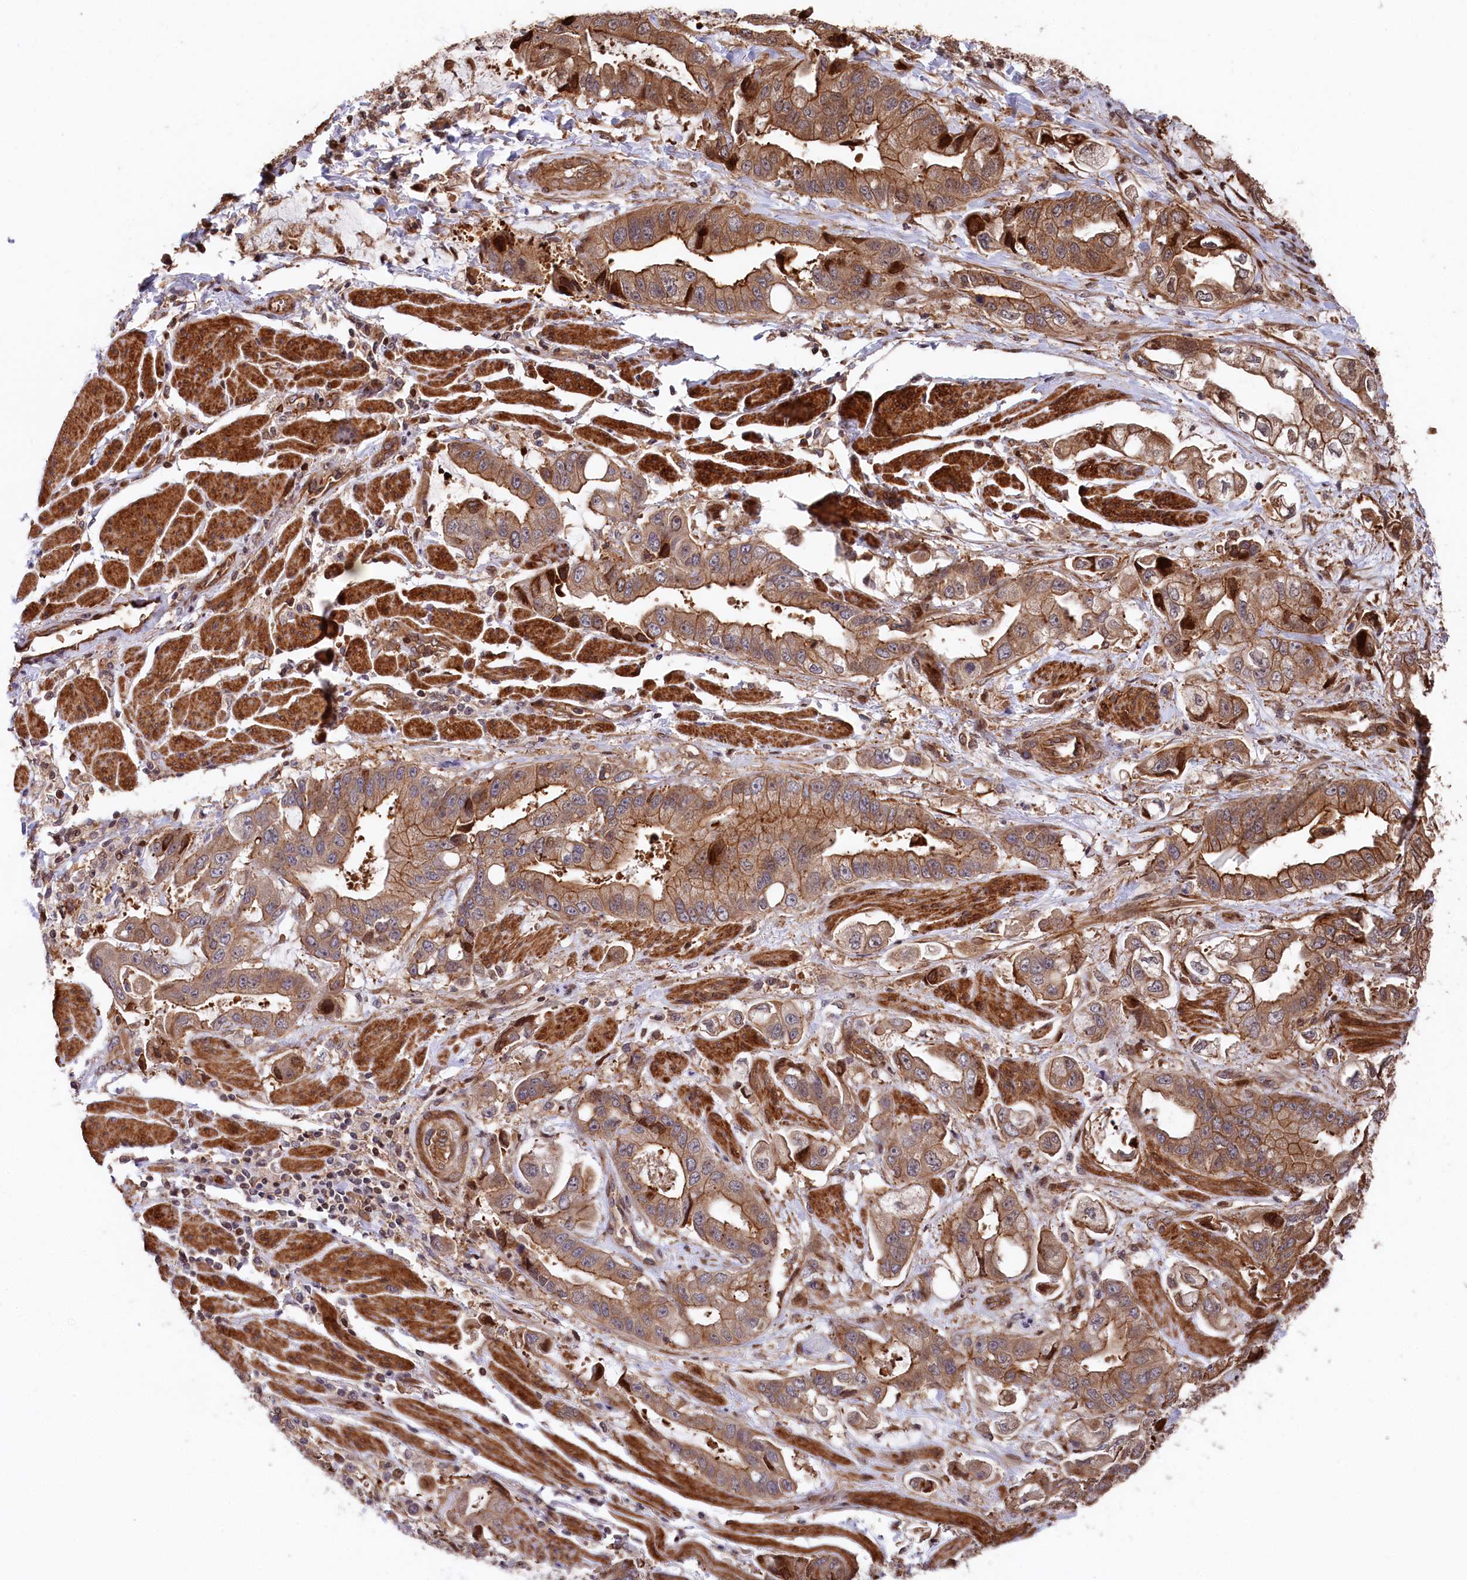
{"staining": {"intensity": "moderate", "quantity": ">75%", "location": "cytoplasmic/membranous"}, "tissue": "stomach cancer", "cell_type": "Tumor cells", "image_type": "cancer", "snomed": [{"axis": "morphology", "description": "Adenocarcinoma, NOS"}, {"axis": "topography", "description": "Stomach"}], "caption": "A brown stain highlights moderate cytoplasmic/membranous positivity of a protein in stomach cancer tumor cells. The staining was performed using DAB, with brown indicating positive protein expression. Nuclei are stained blue with hematoxylin.", "gene": "TNKS1BP1", "patient": {"sex": "male", "age": 62}}